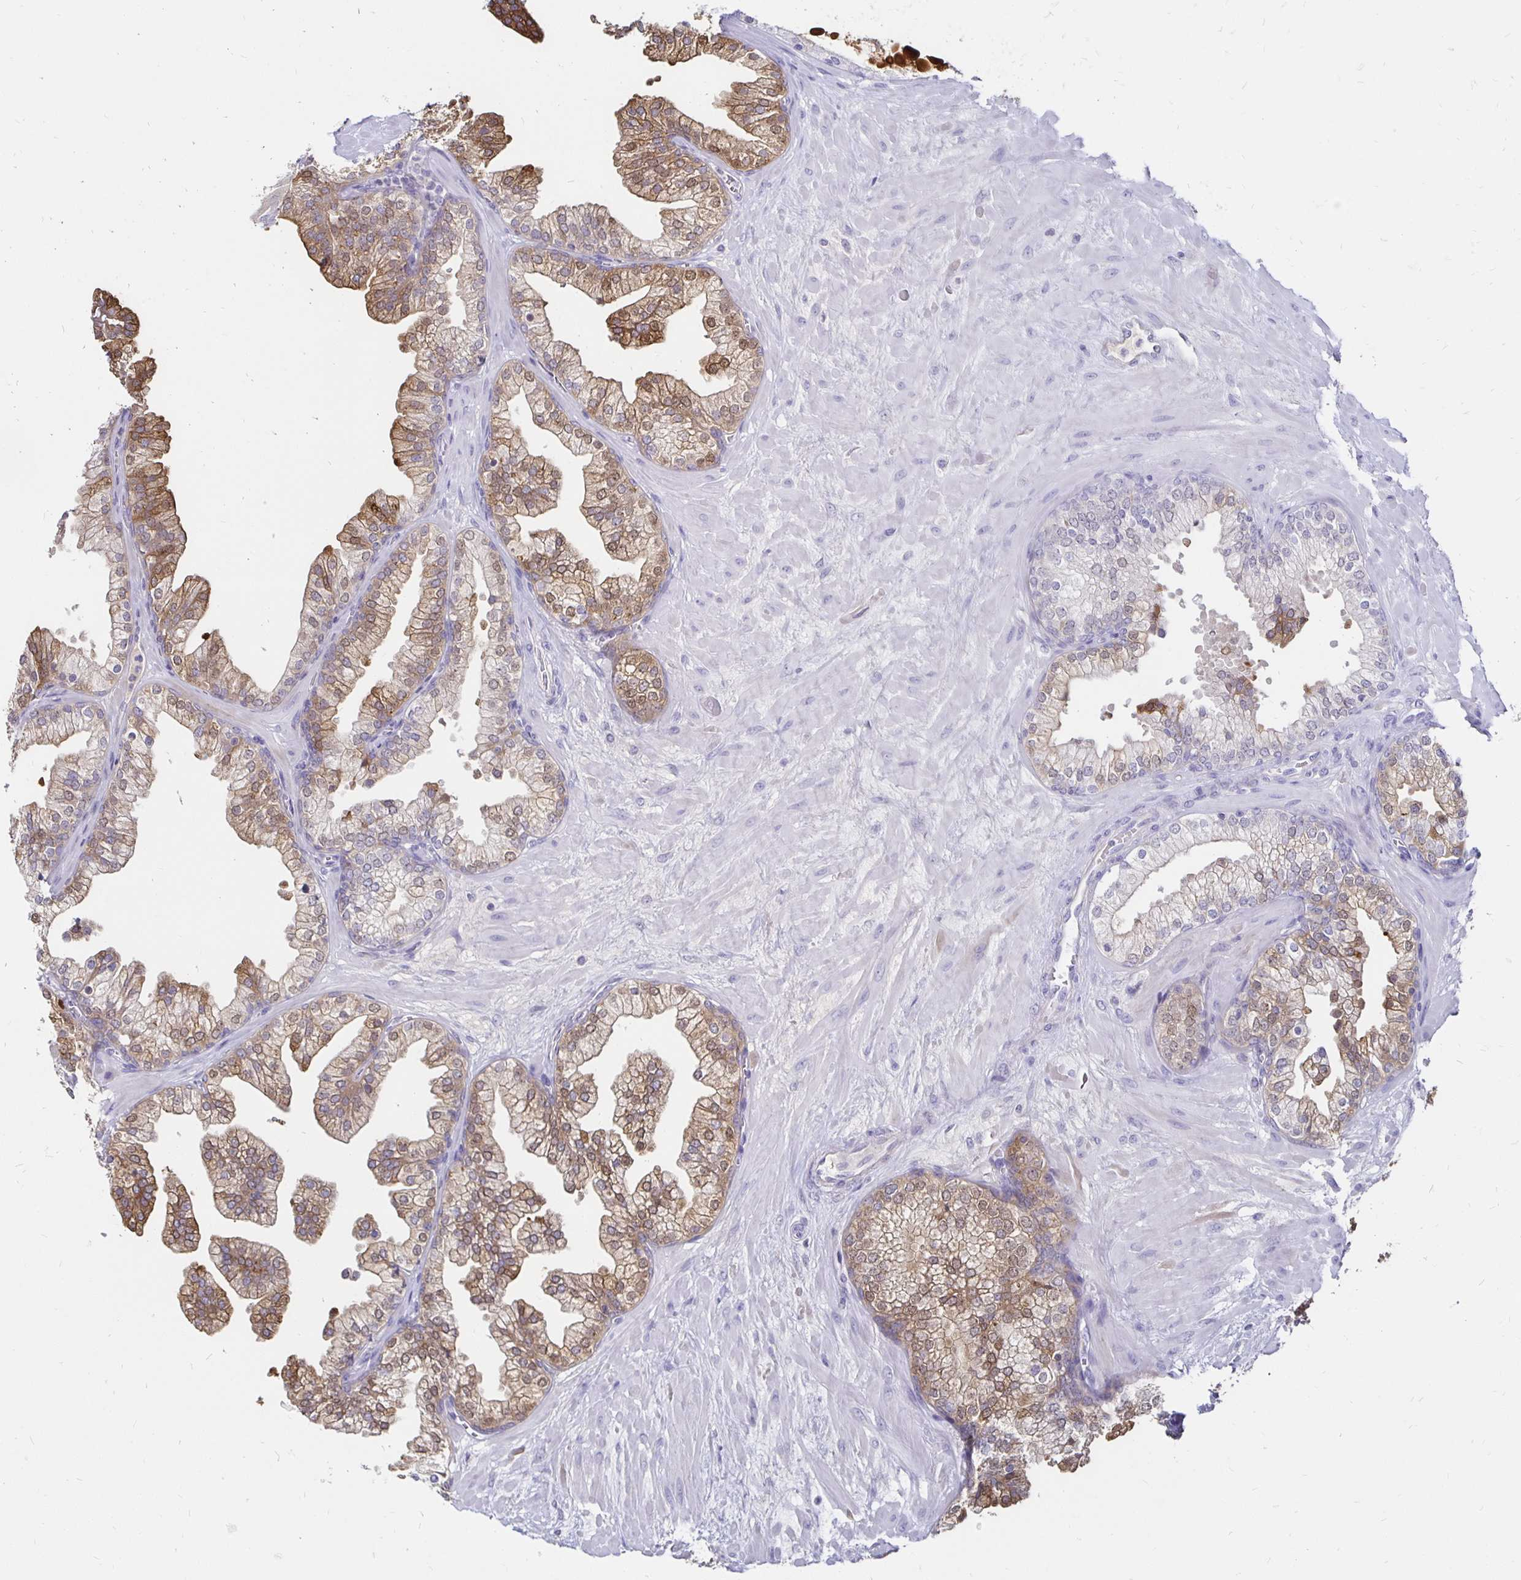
{"staining": {"intensity": "strong", "quantity": "25%-75%", "location": "cytoplasmic/membranous"}, "tissue": "prostate", "cell_type": "Glandular cells", "image_type": "normal", "snomed": [{"axis": "morphology", "description": "Normal tissue, NOS"}, {"axis": "topography", "description": "Prostate"}, {"axis": "topography", "description": "Peripheral nerve tissue"}], "caption": "Human prostate stained with a brown dye exhibits strong cytoplasmic/membranous positive positivity in about 25%-75% of glandular cells.", "gene": "TIMP1", "patient": {"sex": "male", "age": 61}}